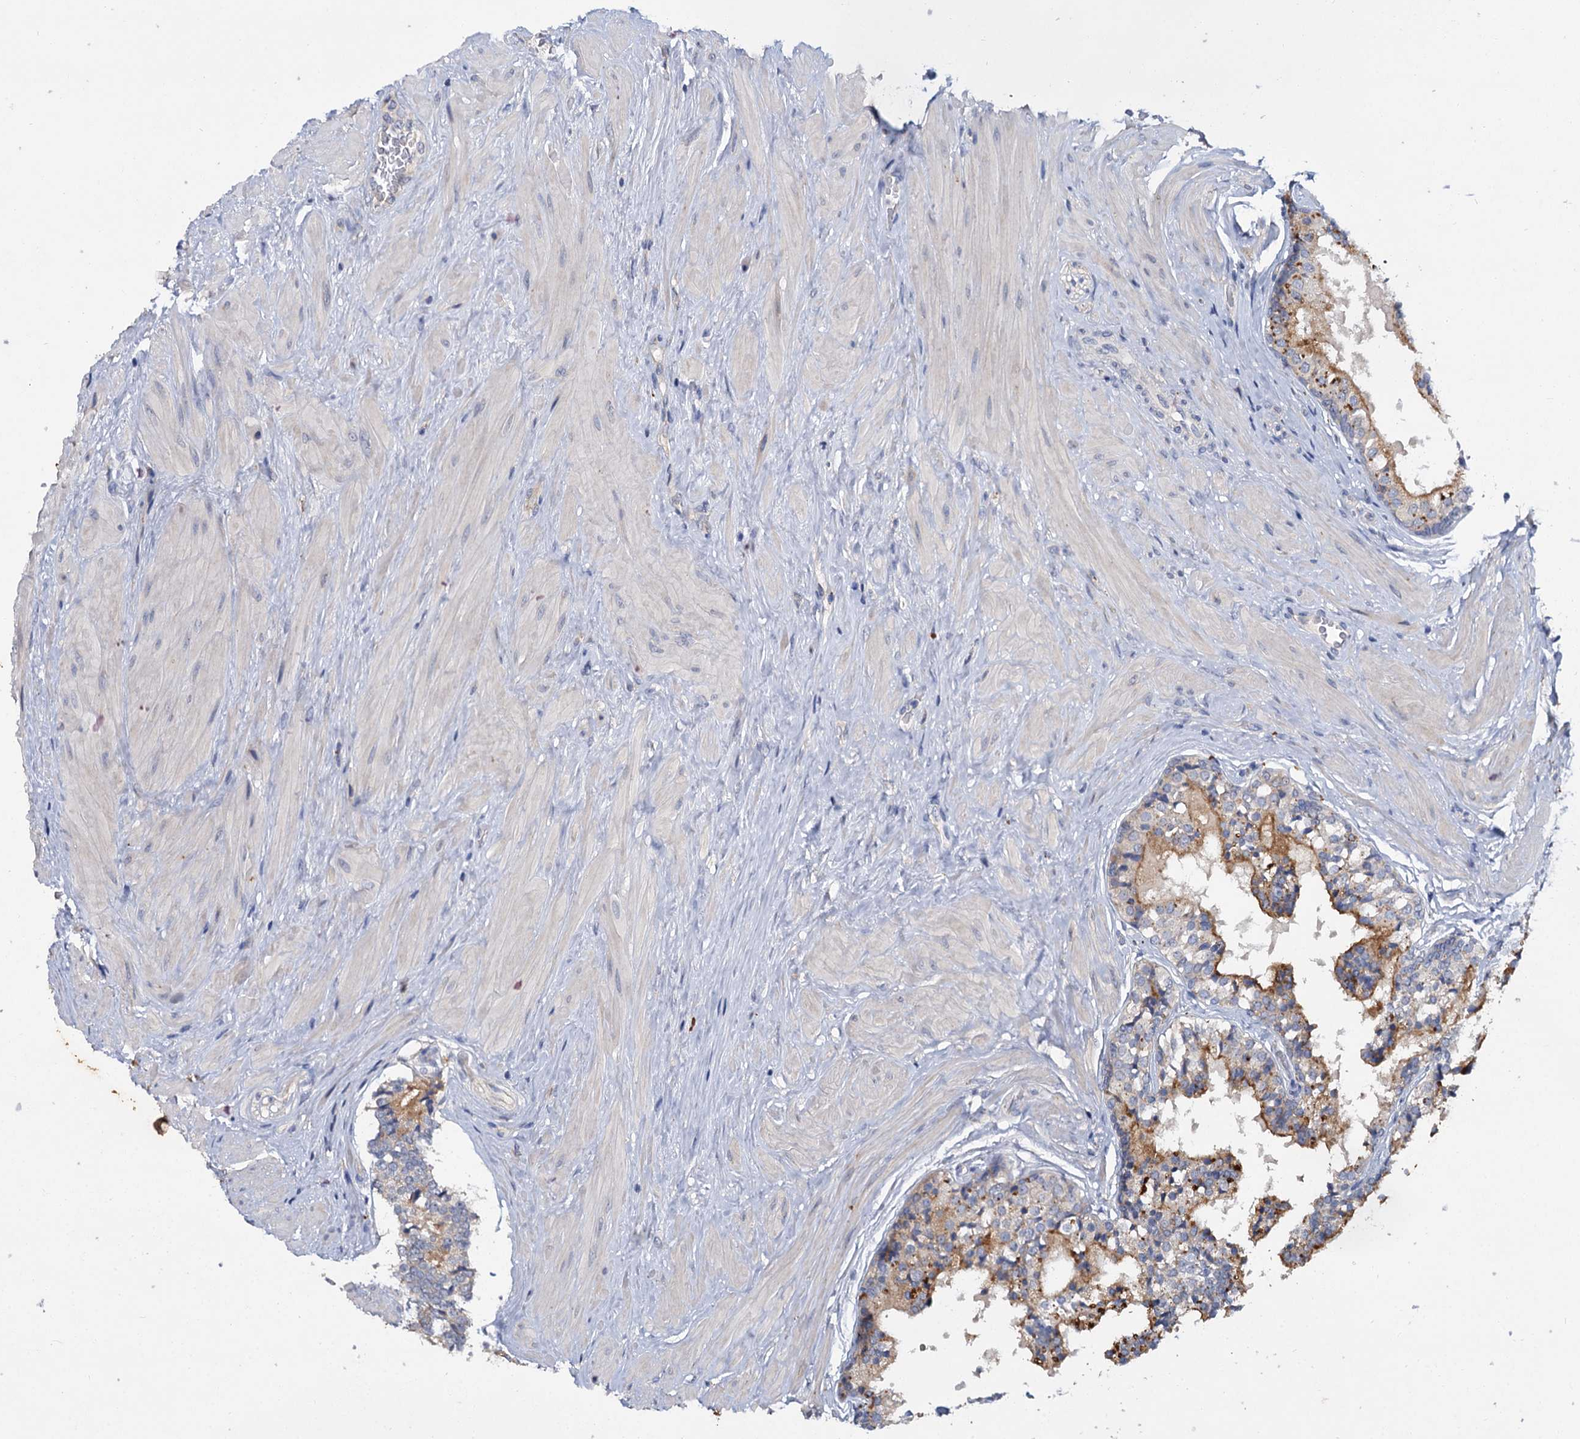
{"staining": {"intensity": "moderate", "quantity": "<25%", "location": "cytoplasmic/membranous"}, "tissue": "prostate cancer", "cell_type": "Tumor cells", "image_type": "cancer", "snomed": [{"axis": "morphology", "description": "Adenocarcinoma, High grade"}, {"axis": "topography", "description": "Prostate"}], "caption": "Prostate cancer (high-grade adenocarcinoma) stained for a protein reveals moderate cytoplasmic/membranous positivity in tumor cells.", "gene": "ATP9A", "patient": {"sex": "male", "age": 58}}